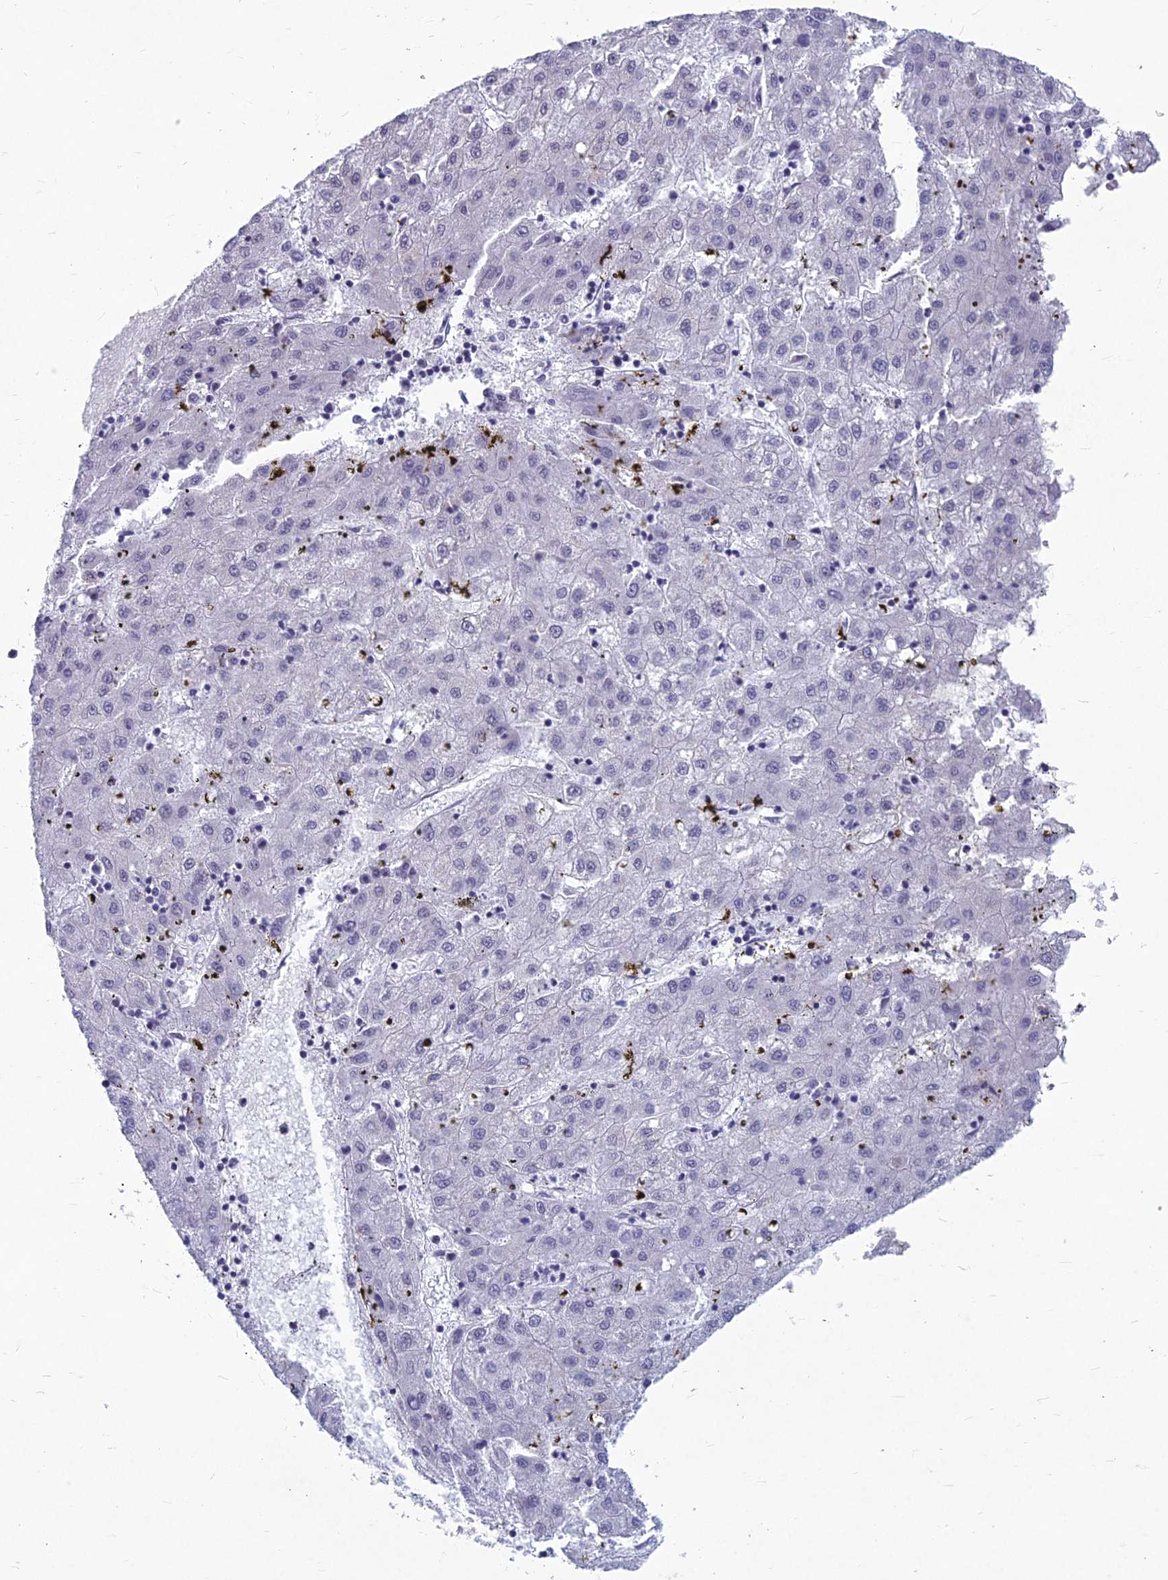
{"staining": {"intensity": "negative", "quantity": "none", "location": "none"}, "tissue": "liver cancer", "cell_type": "Tumor cells", "image_type": "cancer", "snomed": [{"axis": "morphology", "description": "Carcinoma, Hepatocellular, NOS"}, {"axis": "topography", "description": "Liver"}], "caption": "Human hepatocellular carcinoma (liver) stained for a protein using immunohistochemistry (IHC) displays no expression in tumor cells.", "gene": "KAT7", "patient": {"sex": "male", "age": 72}}